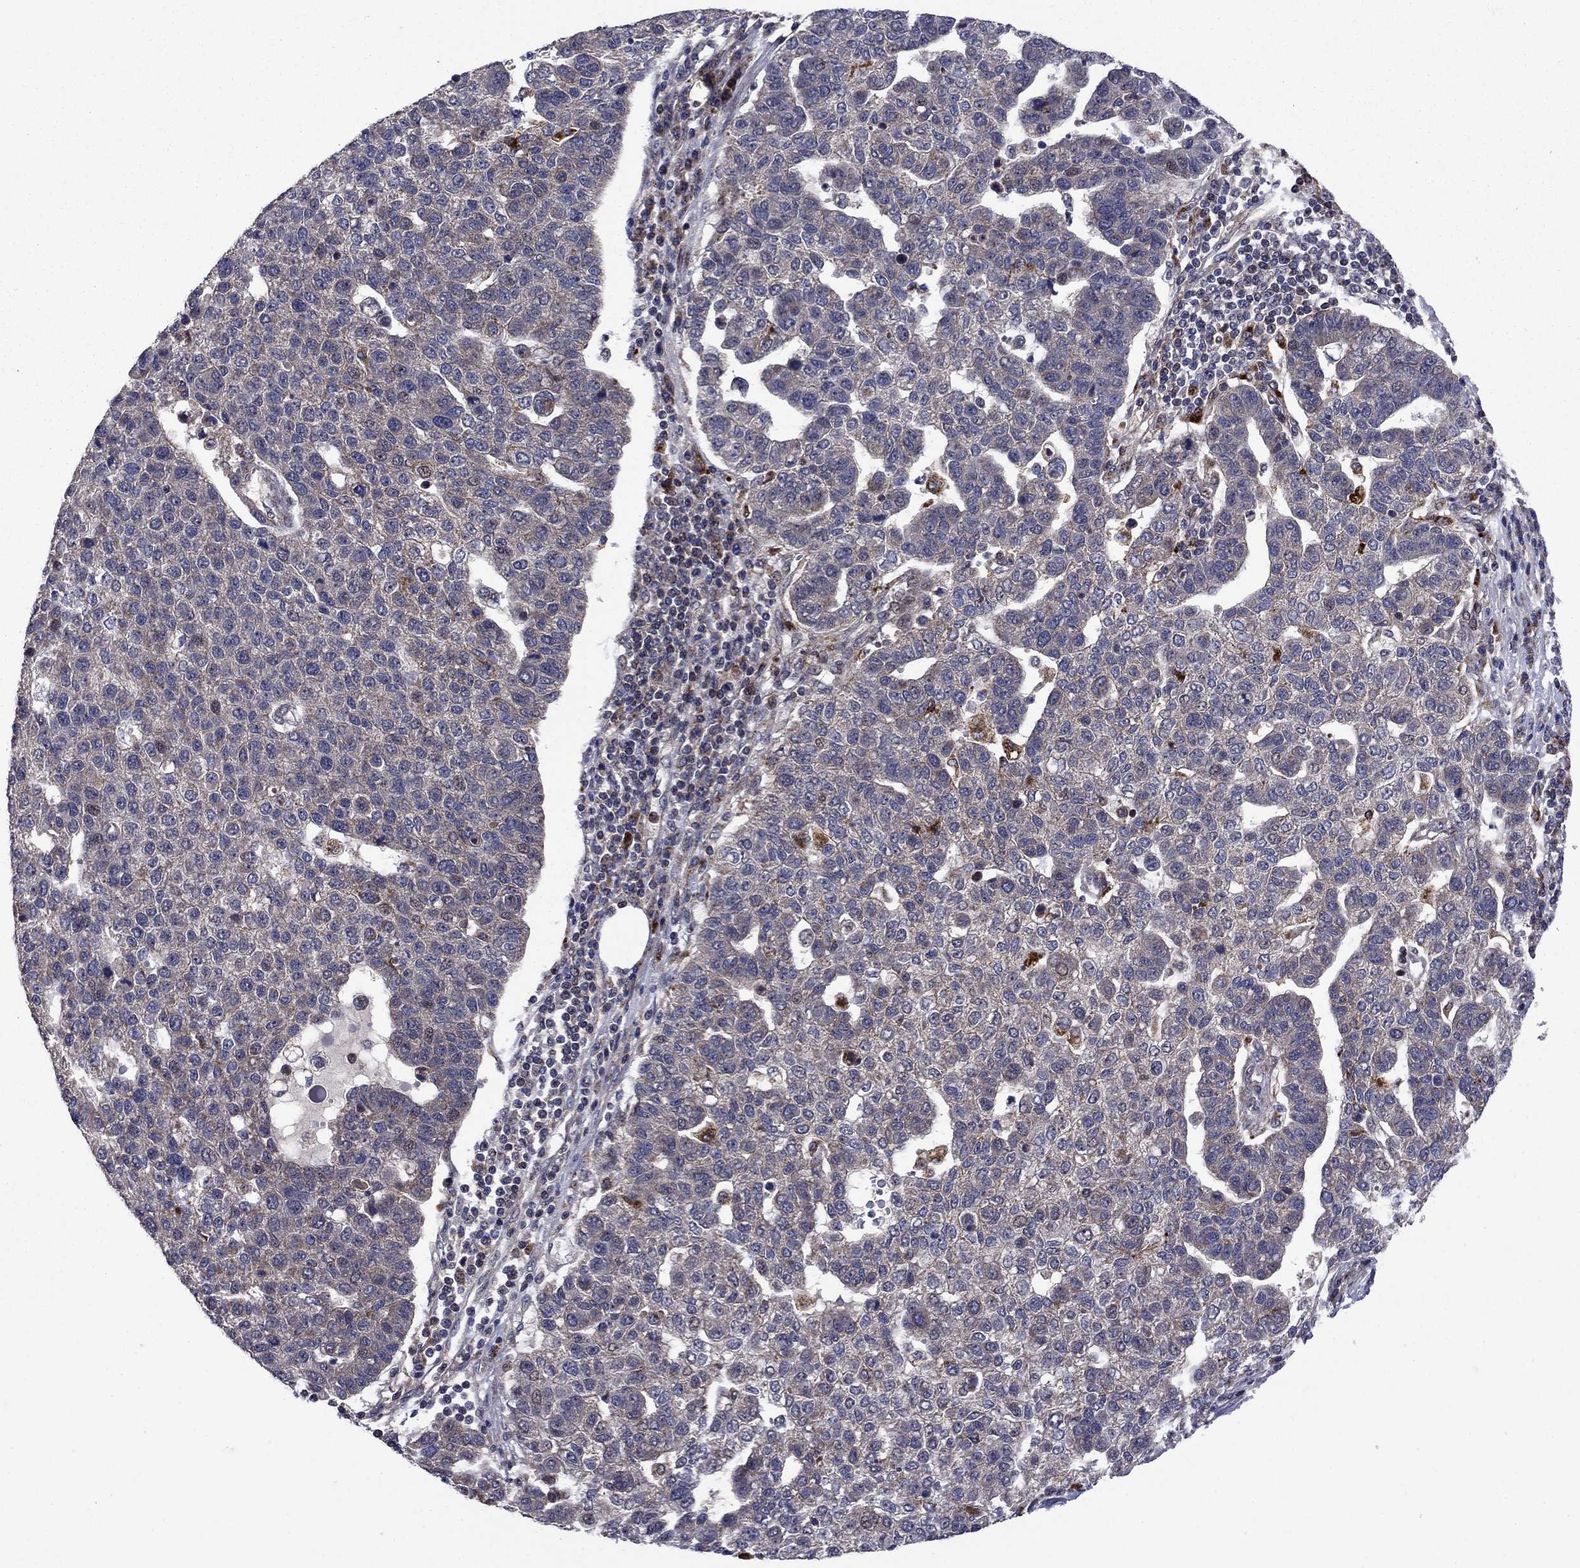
{"staining": {"intensity": "weak", "quantity": "<25%", "location": "cytoplasmic/membranous"}, "tissue": "pancreatic cancer", "cell_type": "Tumor cells", "image_type": "cancer", "snomed": [{"axis": "morphology", "description": "Adenocarcinoma, NOS"}, {"axis": "topography", "description": "Pancreas"}], "caption": "Histopathology image shows no significant protein expression in tumor cells of pancreatic adenocarcinoma.", "gene": "AGTPBP1", "patient": {"sex": "female", "age": 61}}